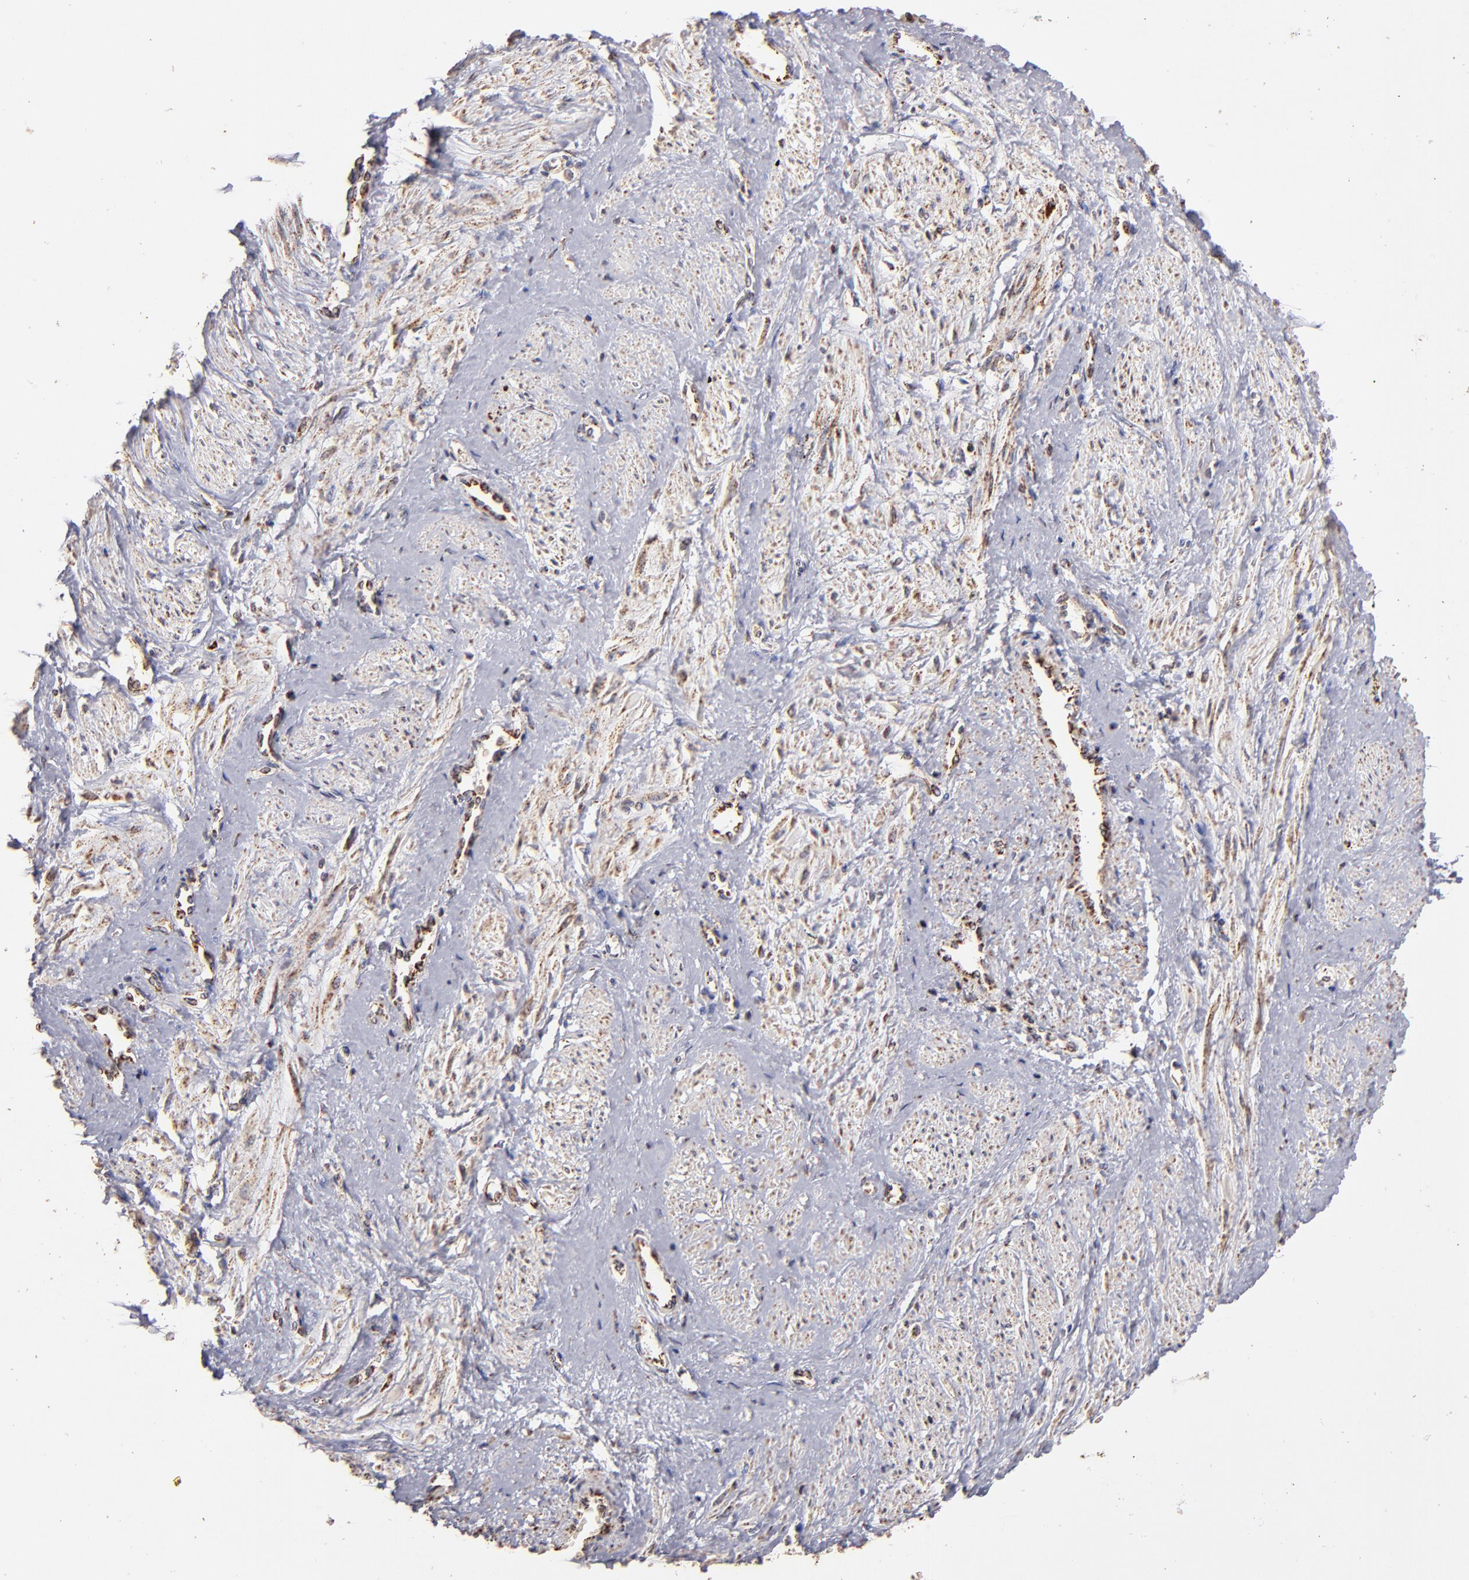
{"staining": {"intensity": "weak", "quantity": ">75%", "location": "cytoplasmic/membranous"}, "tissue": "smooth muscle", "cell_type": "Smooth muscle cells", "image_type": "normal", "snomed": [{"axis": "morphology", "description": "Normal tissue, NOS"}, {"axis": "topography", "description": "Smooth muscle"}, {"axis": "topography", "description": "Uterus"}], "caption": "Smooth muscle stained with immunohistochemistry exhibits weak cytoplasmic/membranous staining in about >75% of smooth muscle cells.", "gene": "DLST", "patient": {"sex": "female", "age": 39}}